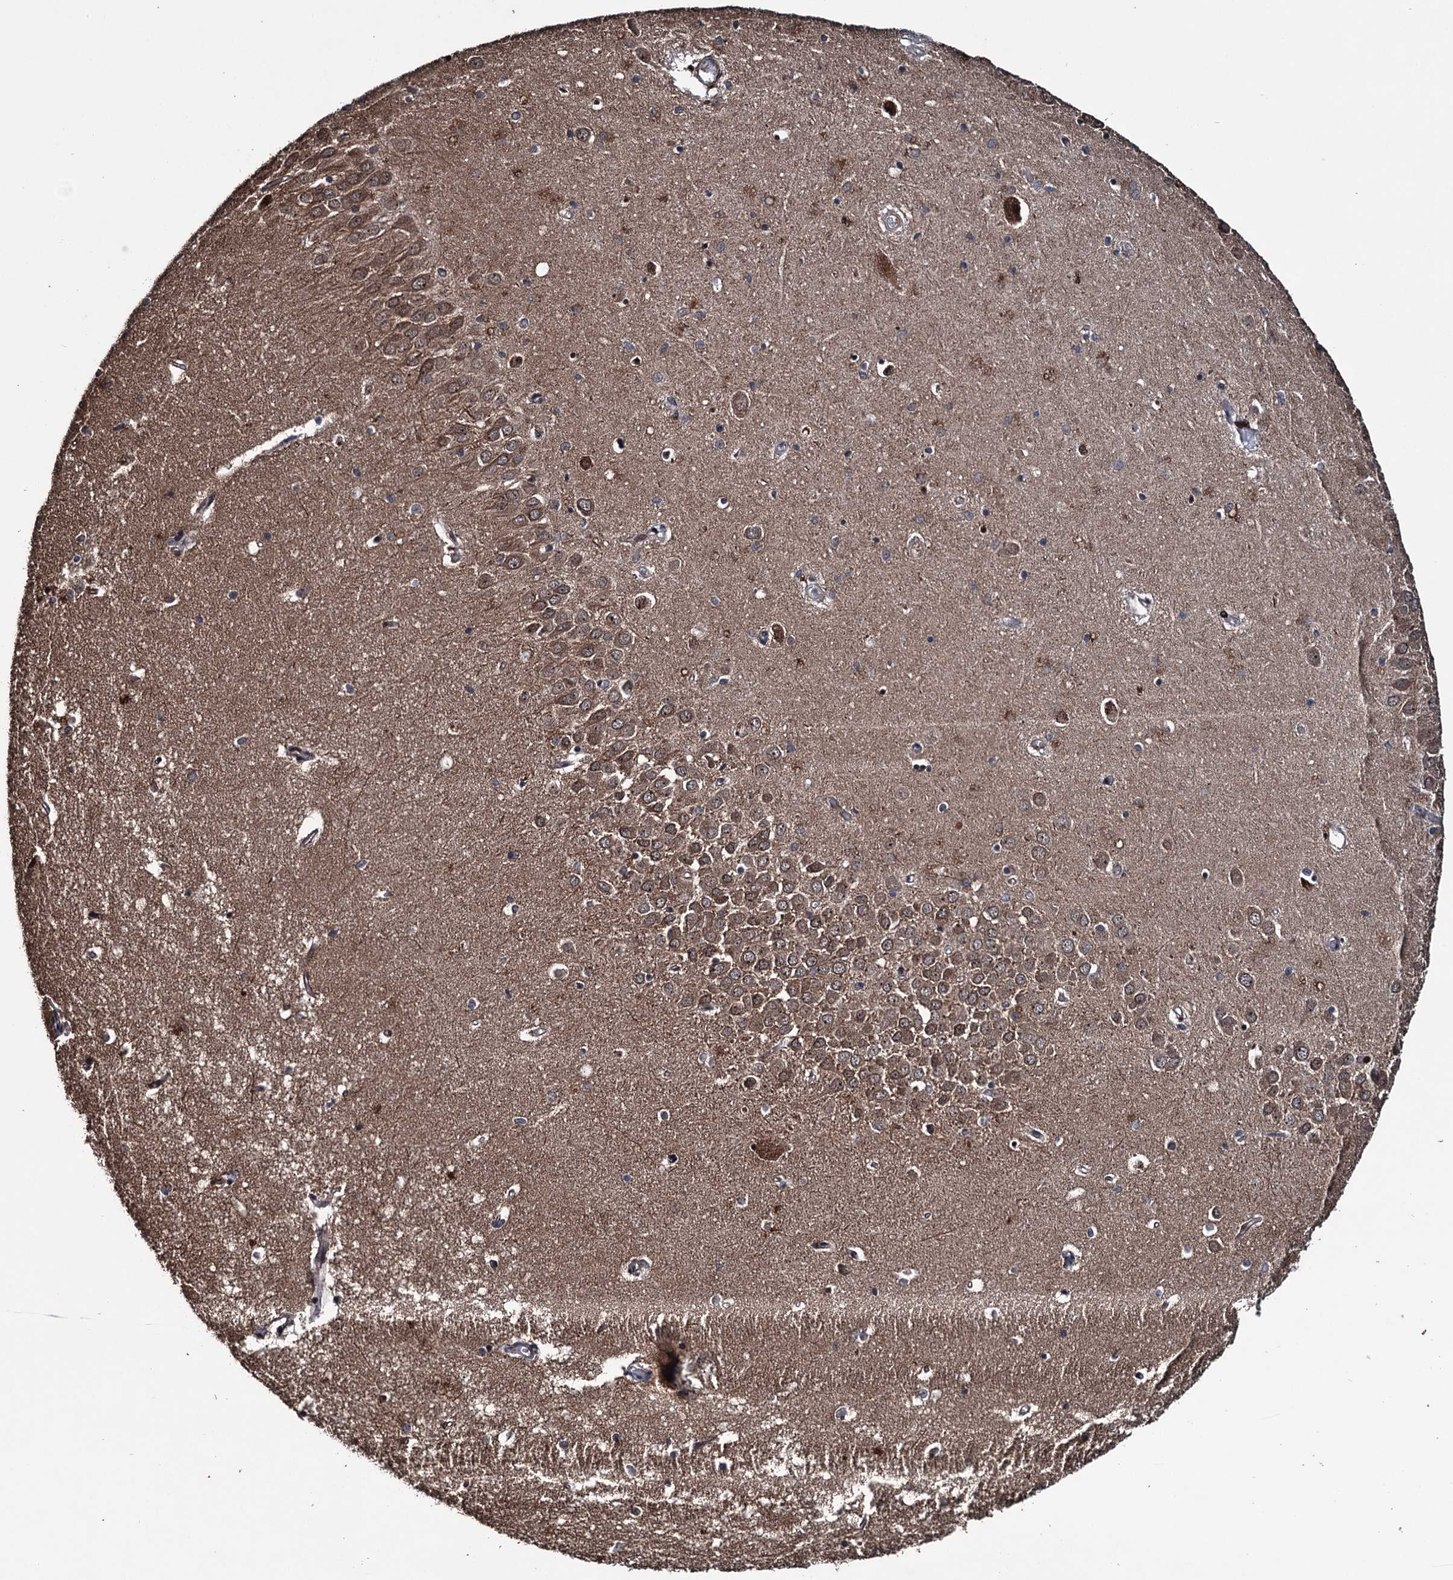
{"staining": {"intensity": "moderate", "quantity": "25%-75%", "location": "cytoplasmic/membranous,nuclear"}, "tissue": "hippocampus", "cell_type": "Glial cells", "image_type": "normal", "snomed": [{"axis": "morphology", "description": "Normal tissue, NOS"}, {"axis": "topography", "description": "Hippocampus"}], "caption": "Hippocampus stained with a brown dye exhibits moderate cytoplasmic/membranous,nuclear positive expression in about 25%-75% of glial cells.", "gene": "EYA4", "patient": {"sex": "male", "age": 70}}